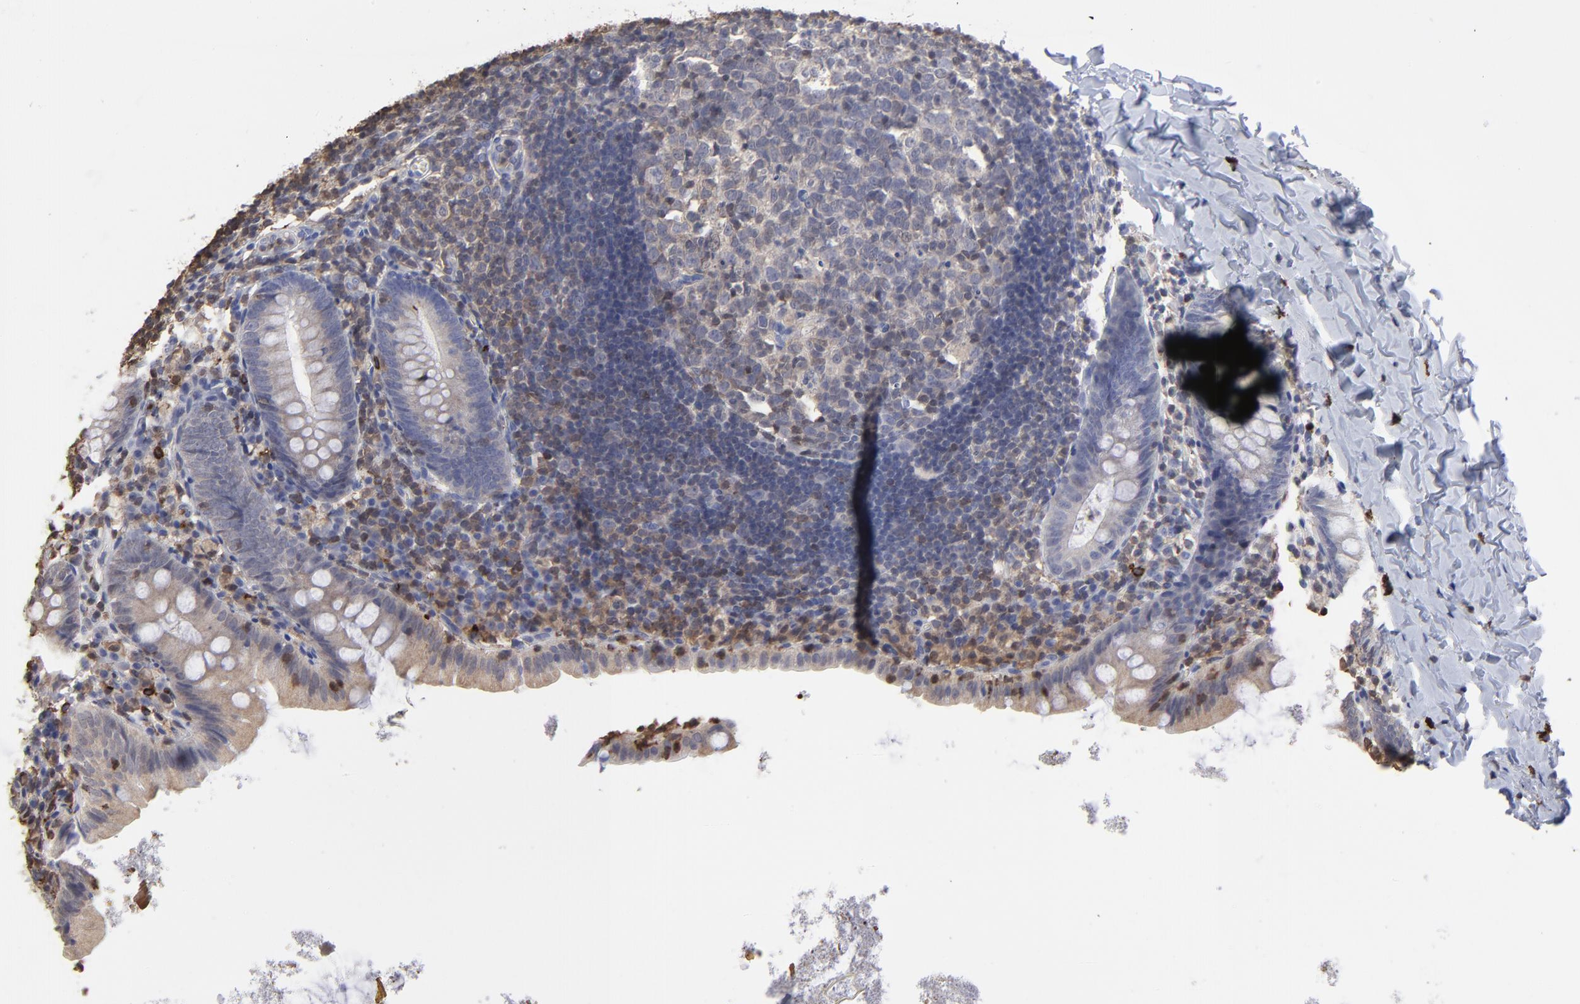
{"staining": {"intensity": "negative", "quantity": "none", "location": "none"}, "tissue": "appendix", "cell_type": "Glandular cells", "image_type": "normal", "snomed": [{"axis": "morphology", "description": "Normal tissue, NOS"}, {"axis": "topography", "description": "Appendix"}], "caption": "This is an IHC histopathology image of normal appendix. There is no staining in glandular cells.", "gene": "TBXT", "patient": {"sex": "female", "age": 9}}